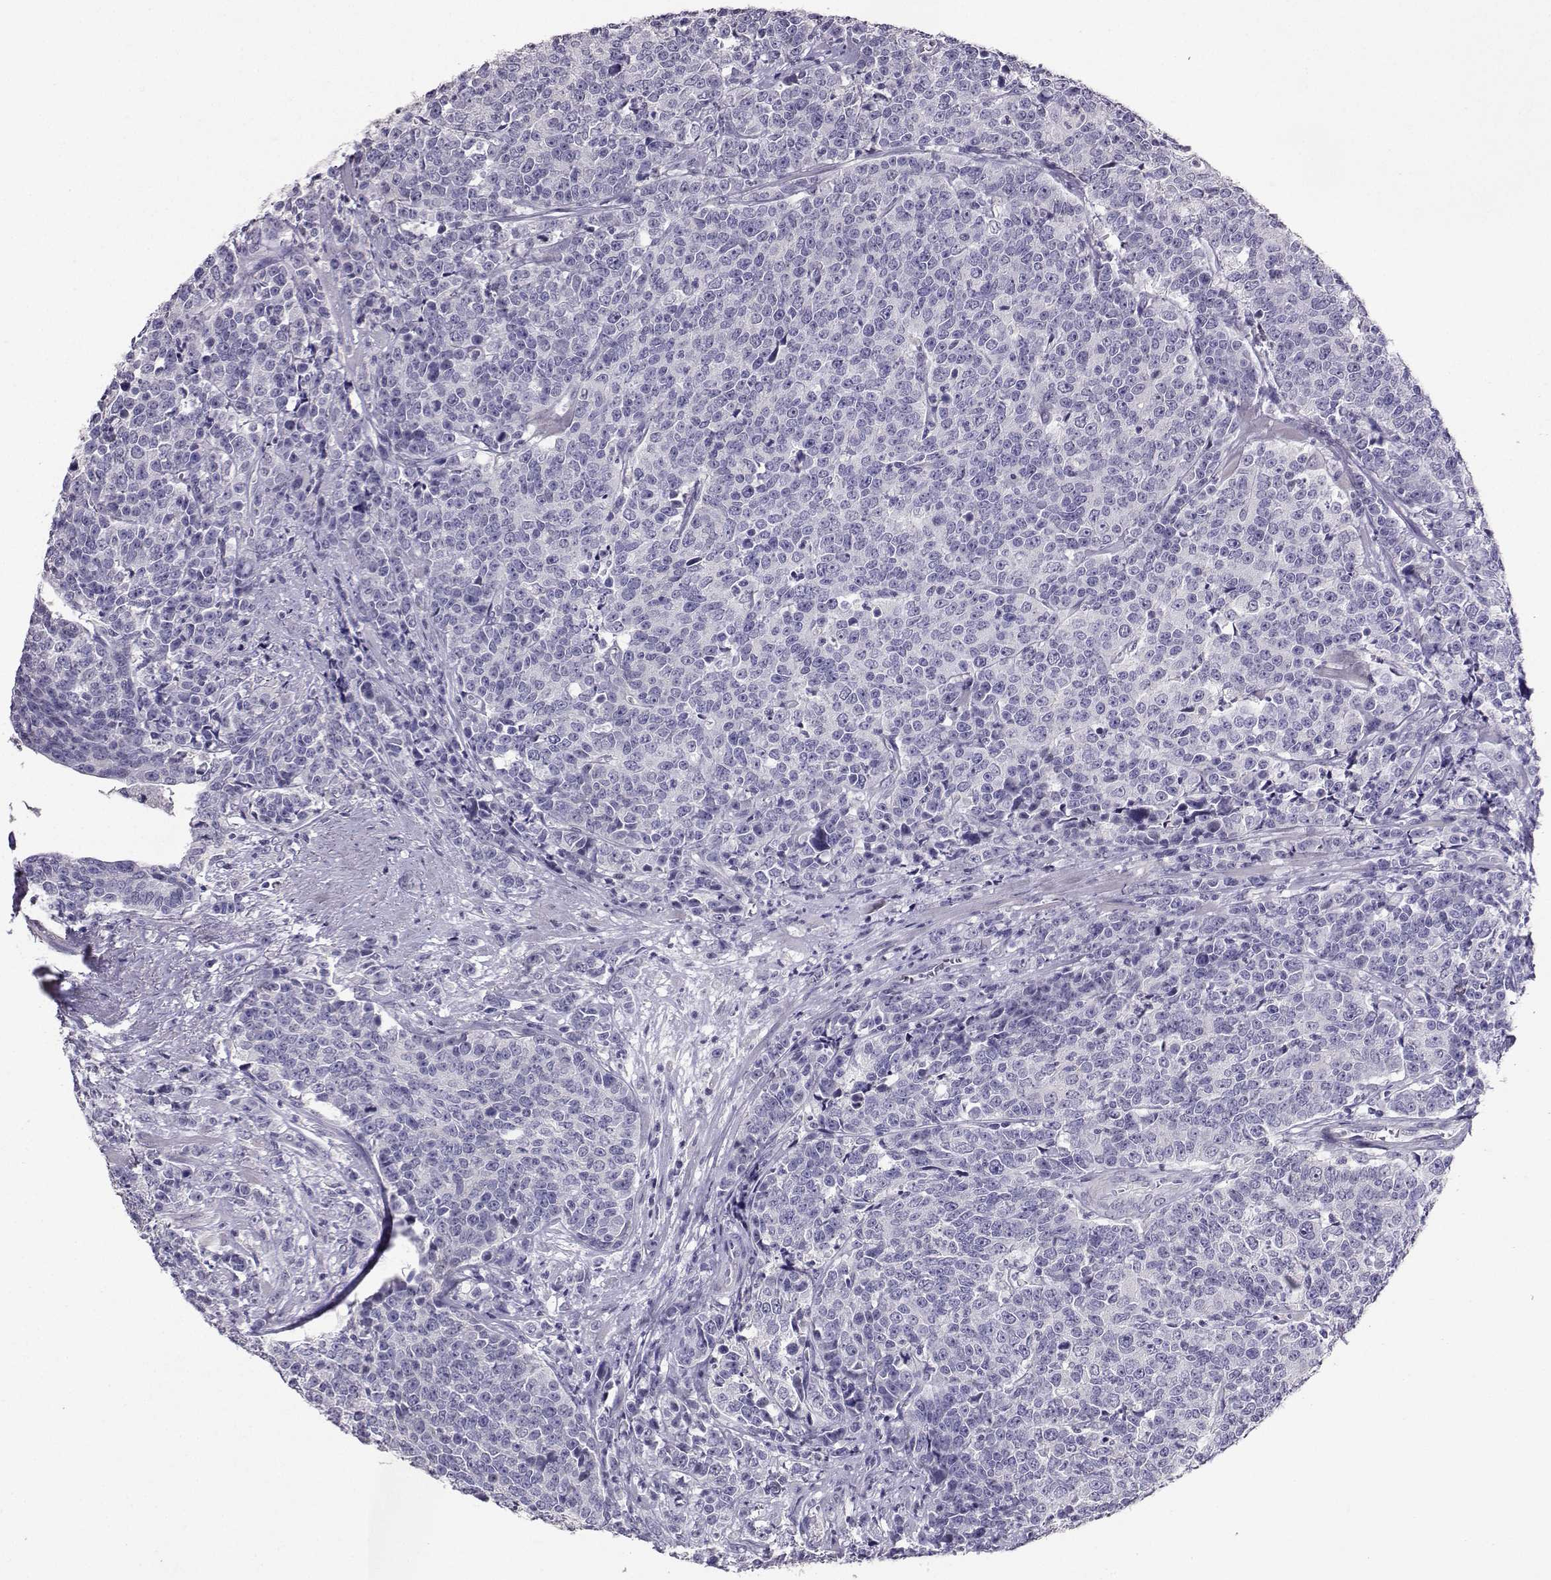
{"staining": {"intensity": "negative", "quantity": "none", "location": "none"}, "tissue": "prostate cancer", "cell_type": "Tumor cells", "image_type": "cancer", "snomed": [{"axis": "morphology", "description": "Adenocarcinoma, NOS"}, {"axis": "topography", "description": "Prostate"}], "caption": "The immunohistochemistry (IHC) micrograph has no significant positivity in tumor cells of prostate cancer (adenocarcinoma) tissue. The staining is performed using DAB brown chromogen with nuclei counter-stained in using hematoxylin.", "gene": "CARTPT", "patient": {"sex": "male", "age": 67}}